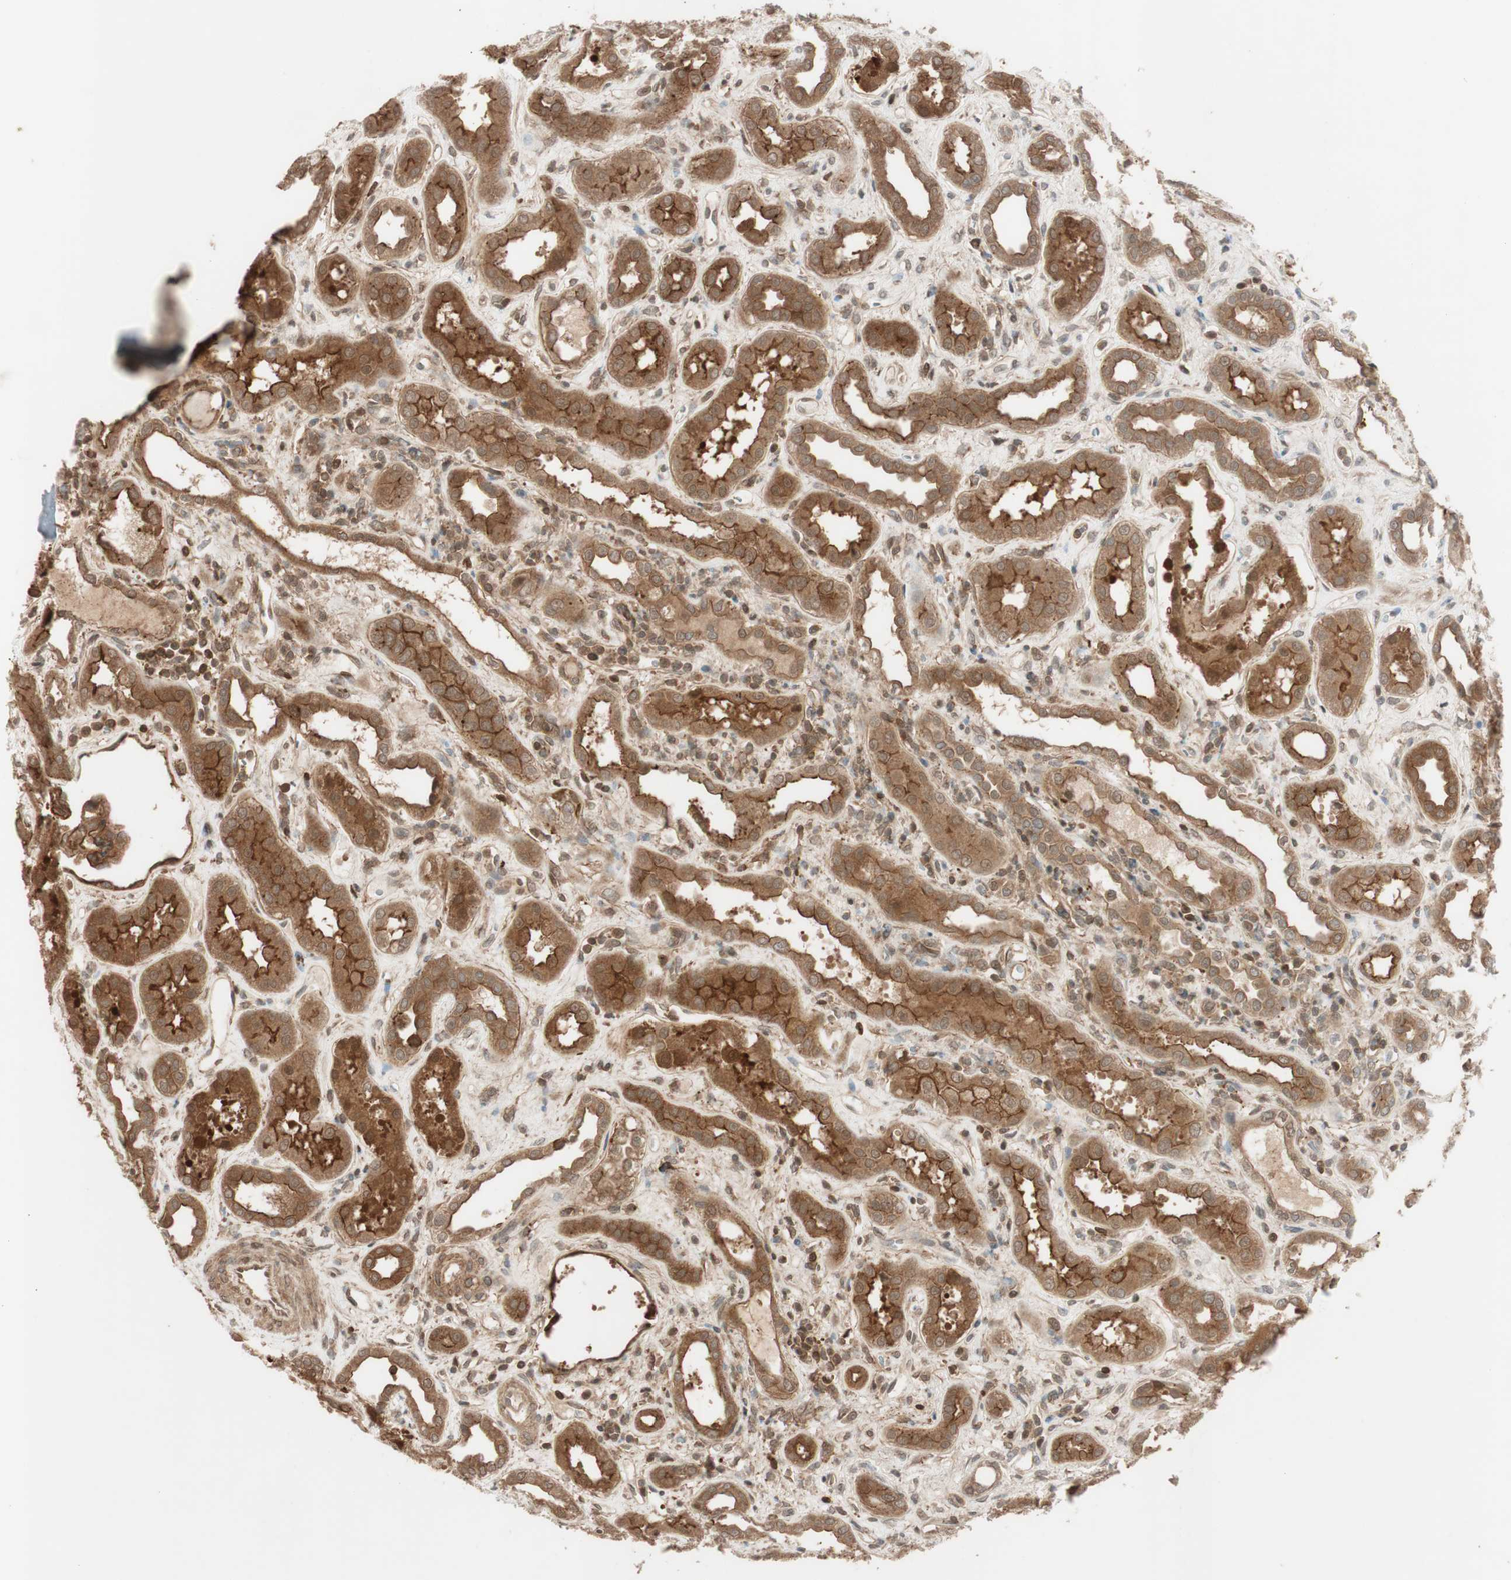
{"staining": {"intensity": "moderate", "quantity": ">75%", "location": "cytoplasmic/membranous"}, "tissue": "kidney", "cell_type": "Cells in glomeruli", "image_type": "normal", "snomed": [{"axis": "morphology", "description": "Normal tissue, NOS"}, {"axis": "topography", "description": "Kidney"}], "caption": "IHC image of unremarkable human kidney stained for a protein (brown), which shows medium levels of moderate cytoplasmic/membranous positivity in approximately >75% of cells in glomeruli.", "gene": "EPHA8", "patient": {"sex": "male", "age": 59}}